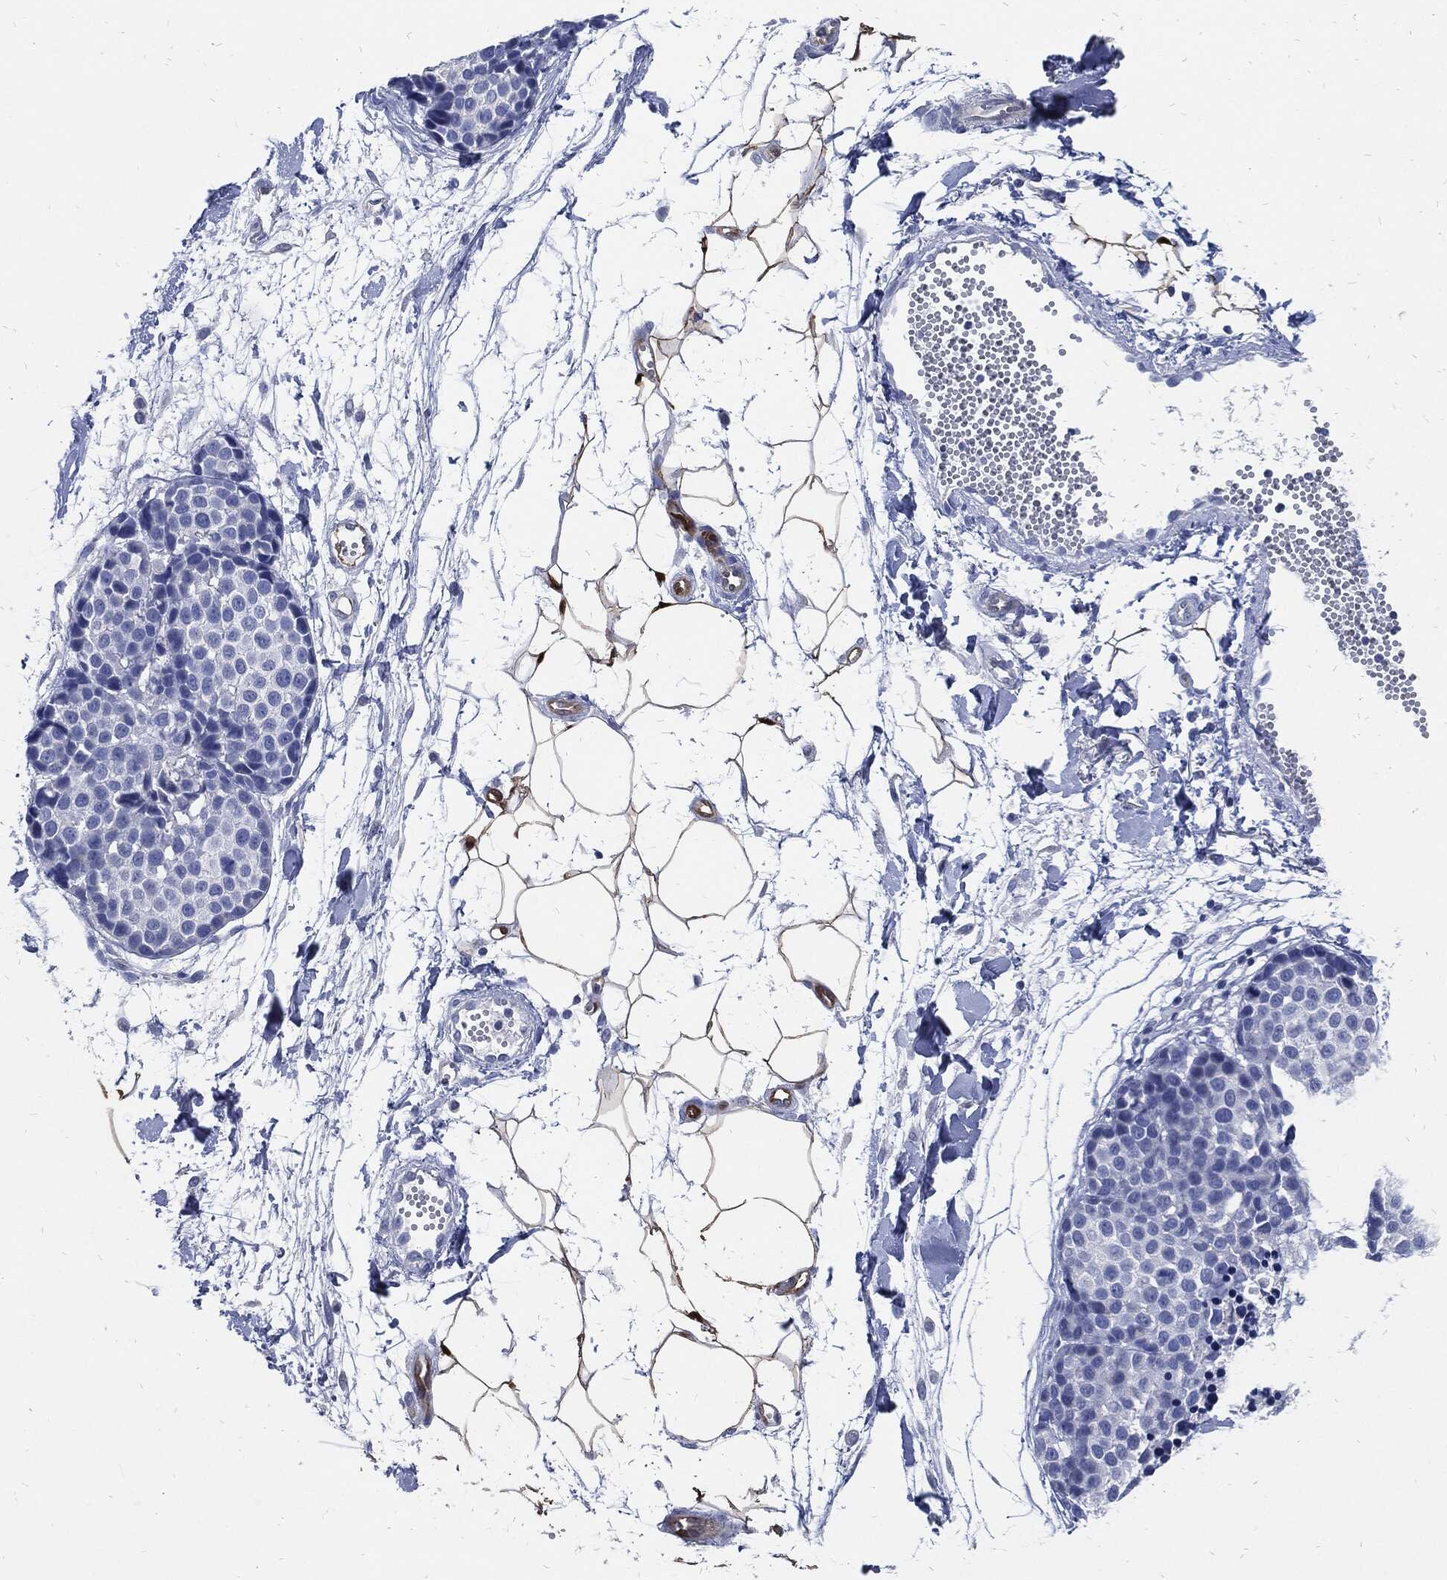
{"staining": {"intensity": "negative", "quantity": "none", "location": "none"}, "tissue": "melanoma", "cell_type": "Tumor cells", "image_type": "cancer", "snomed": [{"axis": "morphology", "description": "Malignant melanoma, NOS"}, {"axis": "topography", "description": "Skin"}], "caption": "Immunohistochemistry (IHC) histopathology image of human malignant melanoma stained for a protein (brown), which shows no staining in tumor cells.", "gene": "FABP4", "patient": {"sex": "female", "age": 86}}